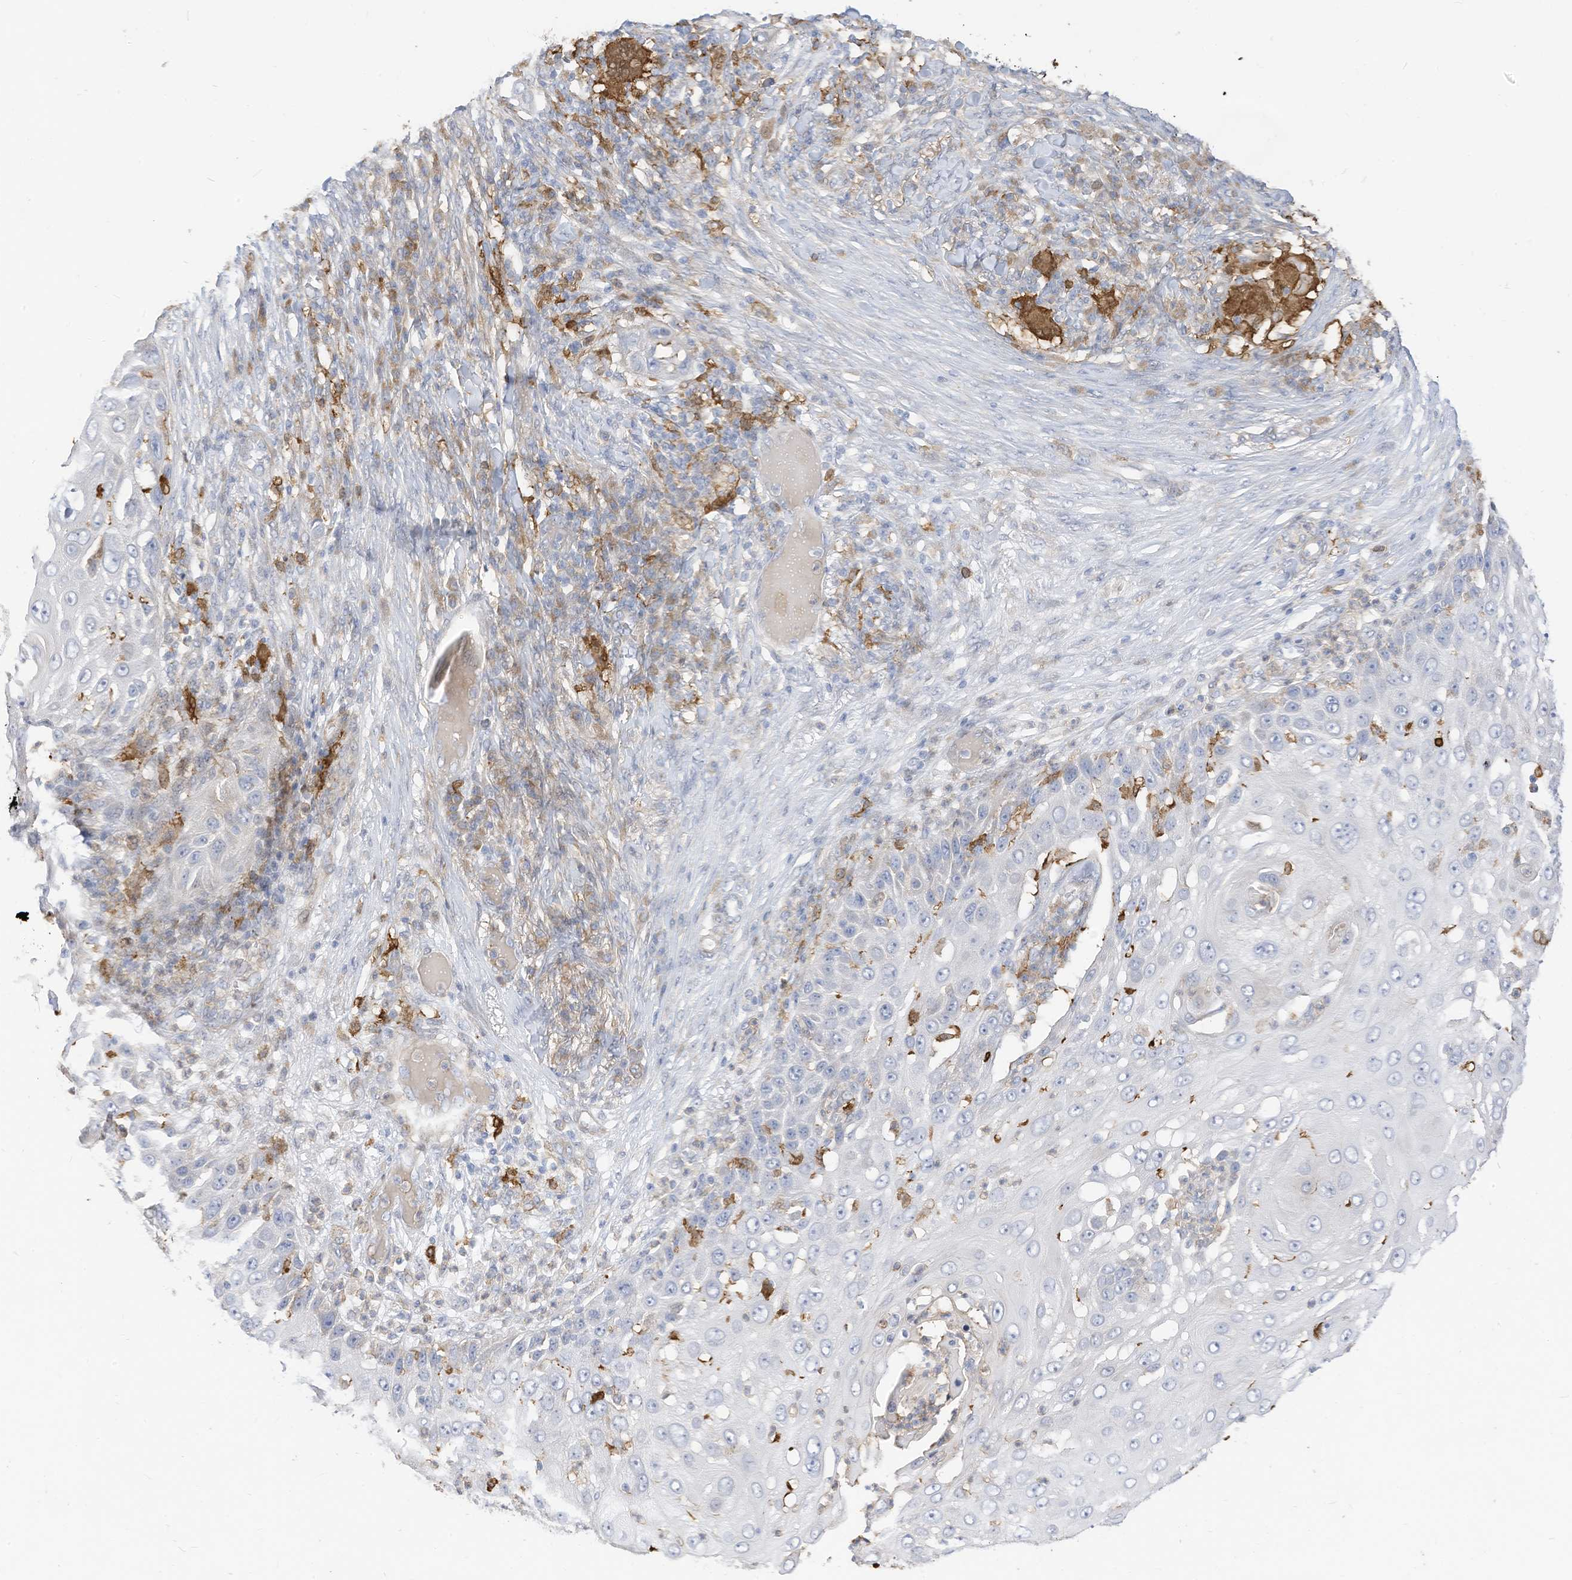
{"staining": {"intensity": "negative", "quantity": "none", "location": "none"}, "tissue": "skin cancer", "cell_type": "Tumor cells", "image_type": "cancer", "snomed": [{"axis": "morphology", "description": "Squamous cell carcinoma, NOS"}, {"axis": "topography", "description": "Skin"}], "caption": "Tumor cells show no significant staining in skin squamous cell carcinoma.", "gene": "ATP13A1", "patient": {"sex": "female", "age": 44}}